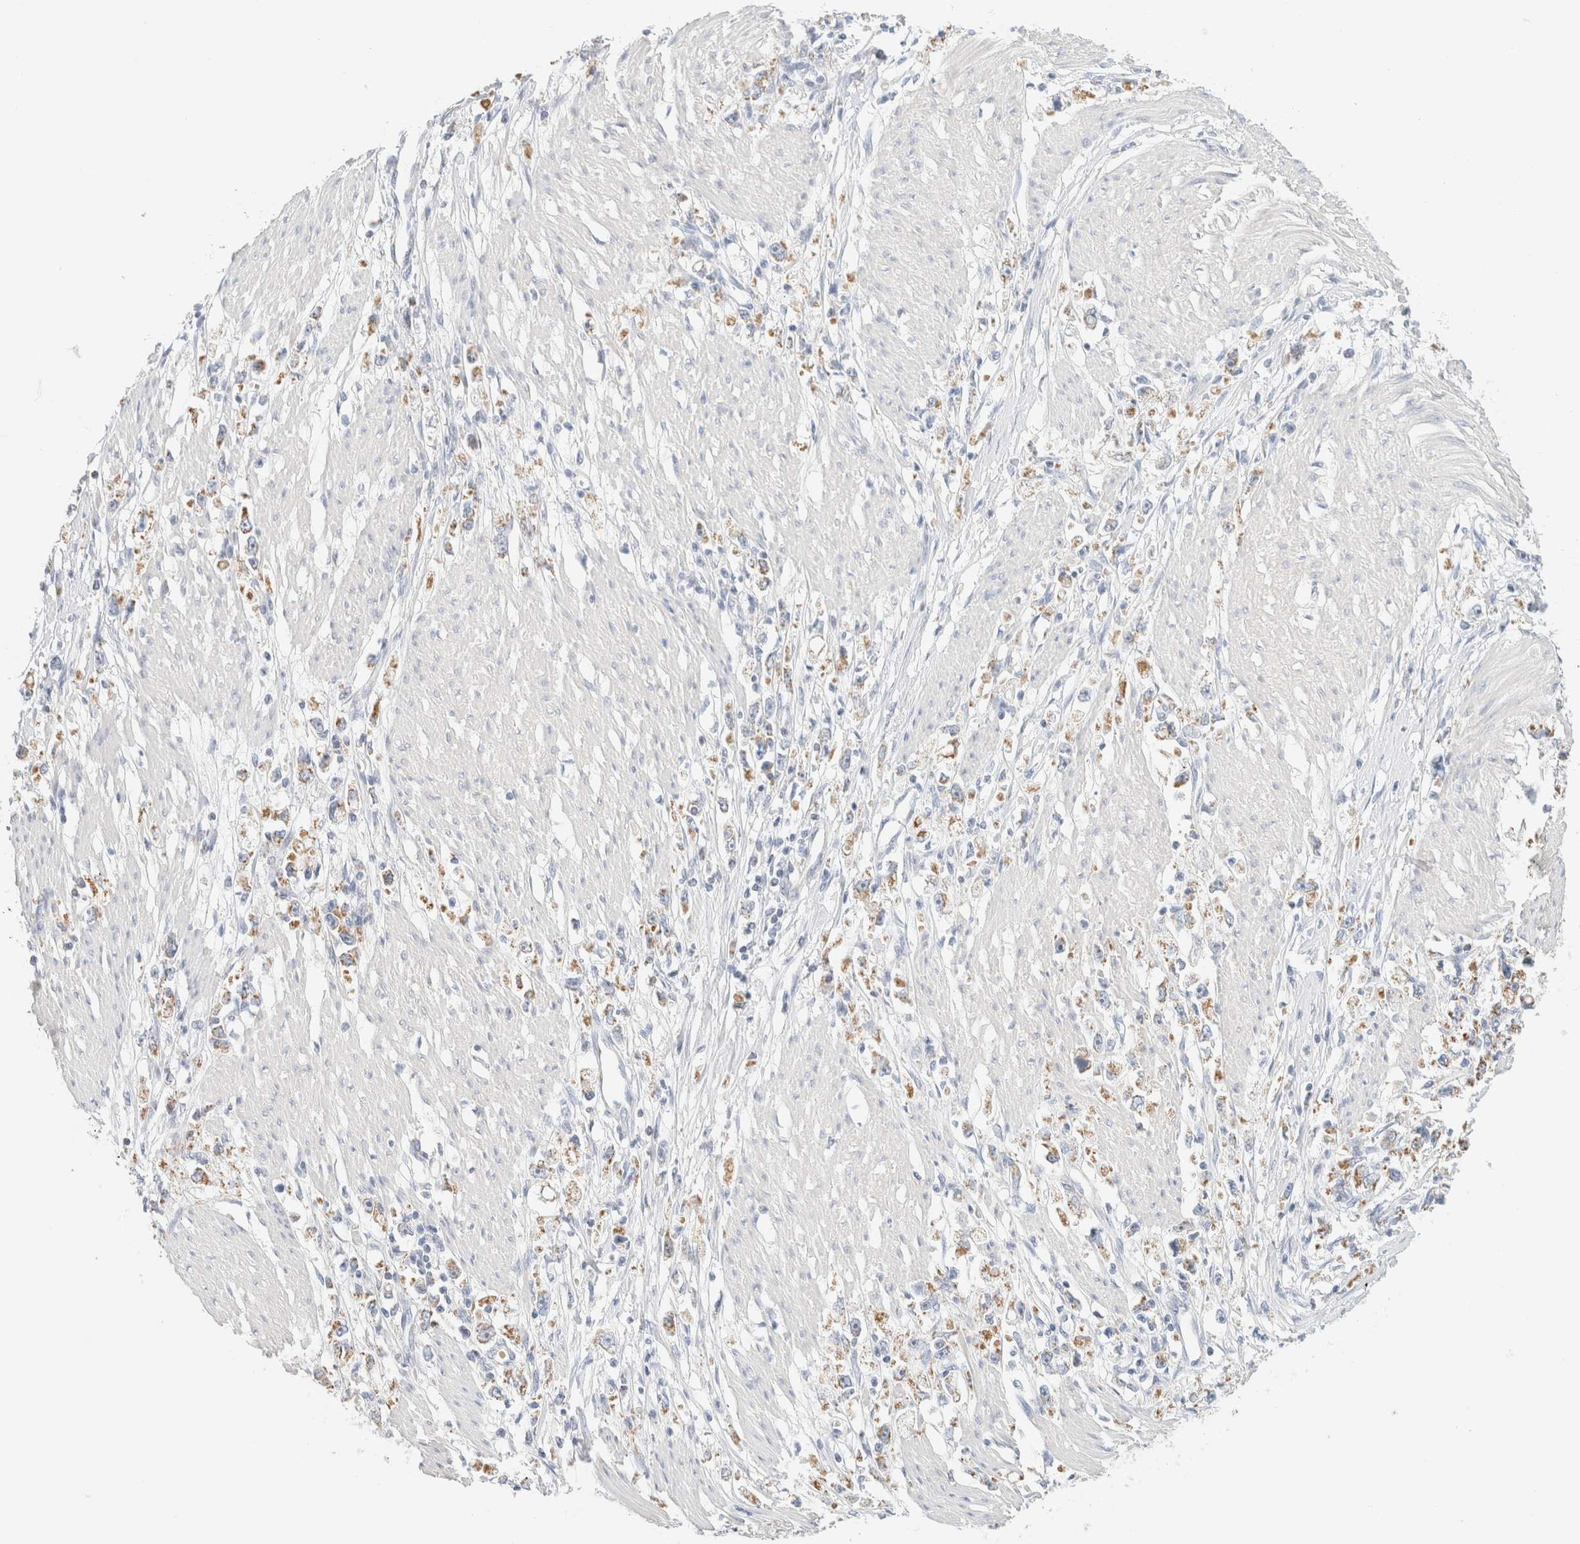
{"staining": {"intensity": "weak", "quantity": "25%-75%", "location": "cytoplasmic/membranous"}, "tissue": "stomach cancer", "cell_type": "Tumor cells", "image_type": "cancer", "snomed": [{"axis": "morphology", "description": "Adenocarcinoma, NOS"}, {"axis": "topography", "description": "Stomach"}], "caption": "Protein expression analysis of stomach cancer (adenocarcinoma) exhibits weak cytoplasmic/membranous staining in about 25%-75% of tumor cells.", "gene": "HDHD3", "patient": {"sex": "female", "age": 59}}